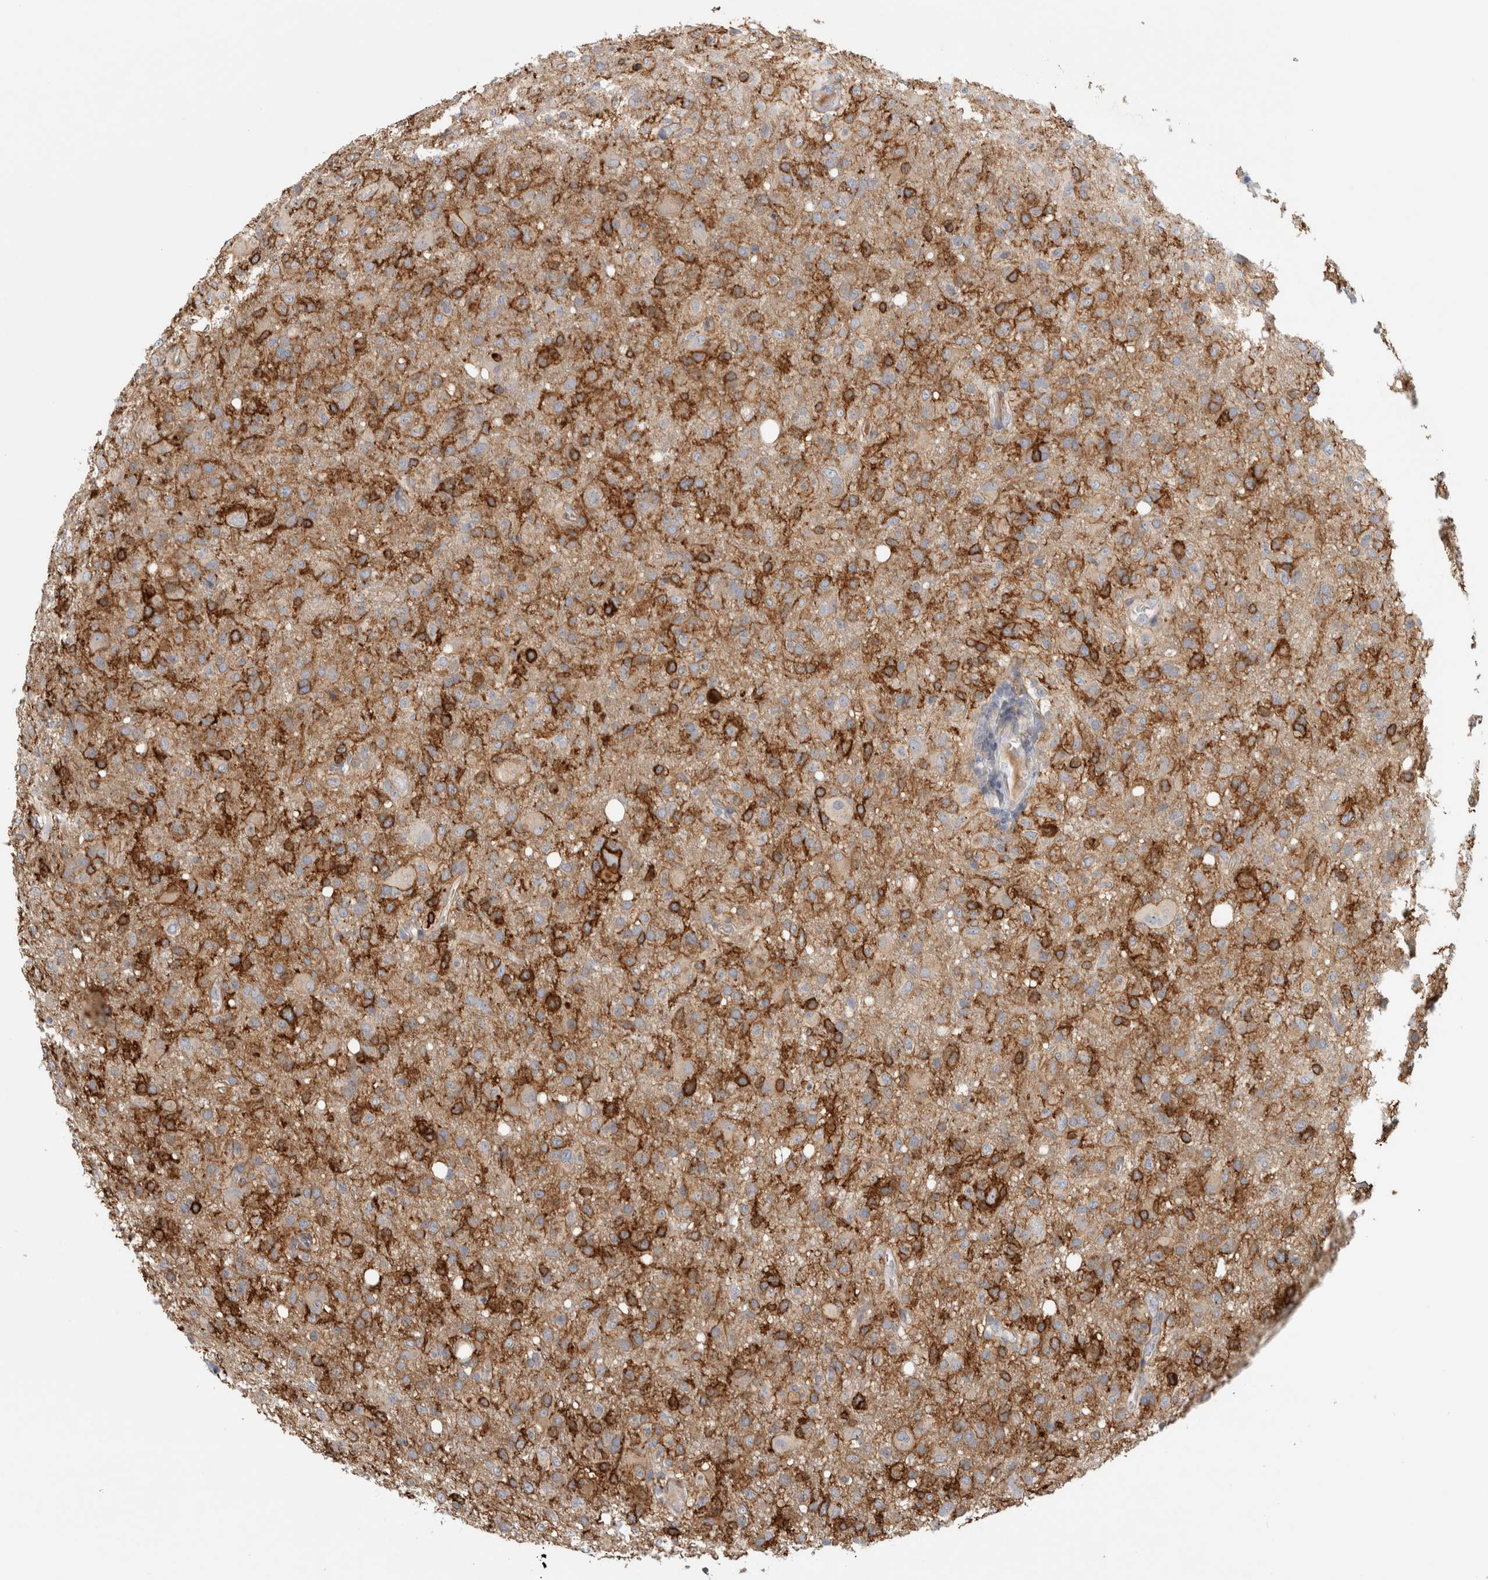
{"staining": {"intensity": "strong", "quantity": "<25%", "location": "cytoplasmic/membranous"}, "tissue": "glioma", "cell_type": "Tumor cells", "image_type": "cancer", "snomed": [{"axis": "morphology", "description": "Glioma, malignant, High grade"}, {"axis": "topography", "description": "Brain"}], "caption": "Protein expression analysis of human glioma reveals strong cytoplasmic/membranous staining in about <25% of tumor cells.", "gene": "ZNF804B", "patient": {"sex": "female", "age": 57}}